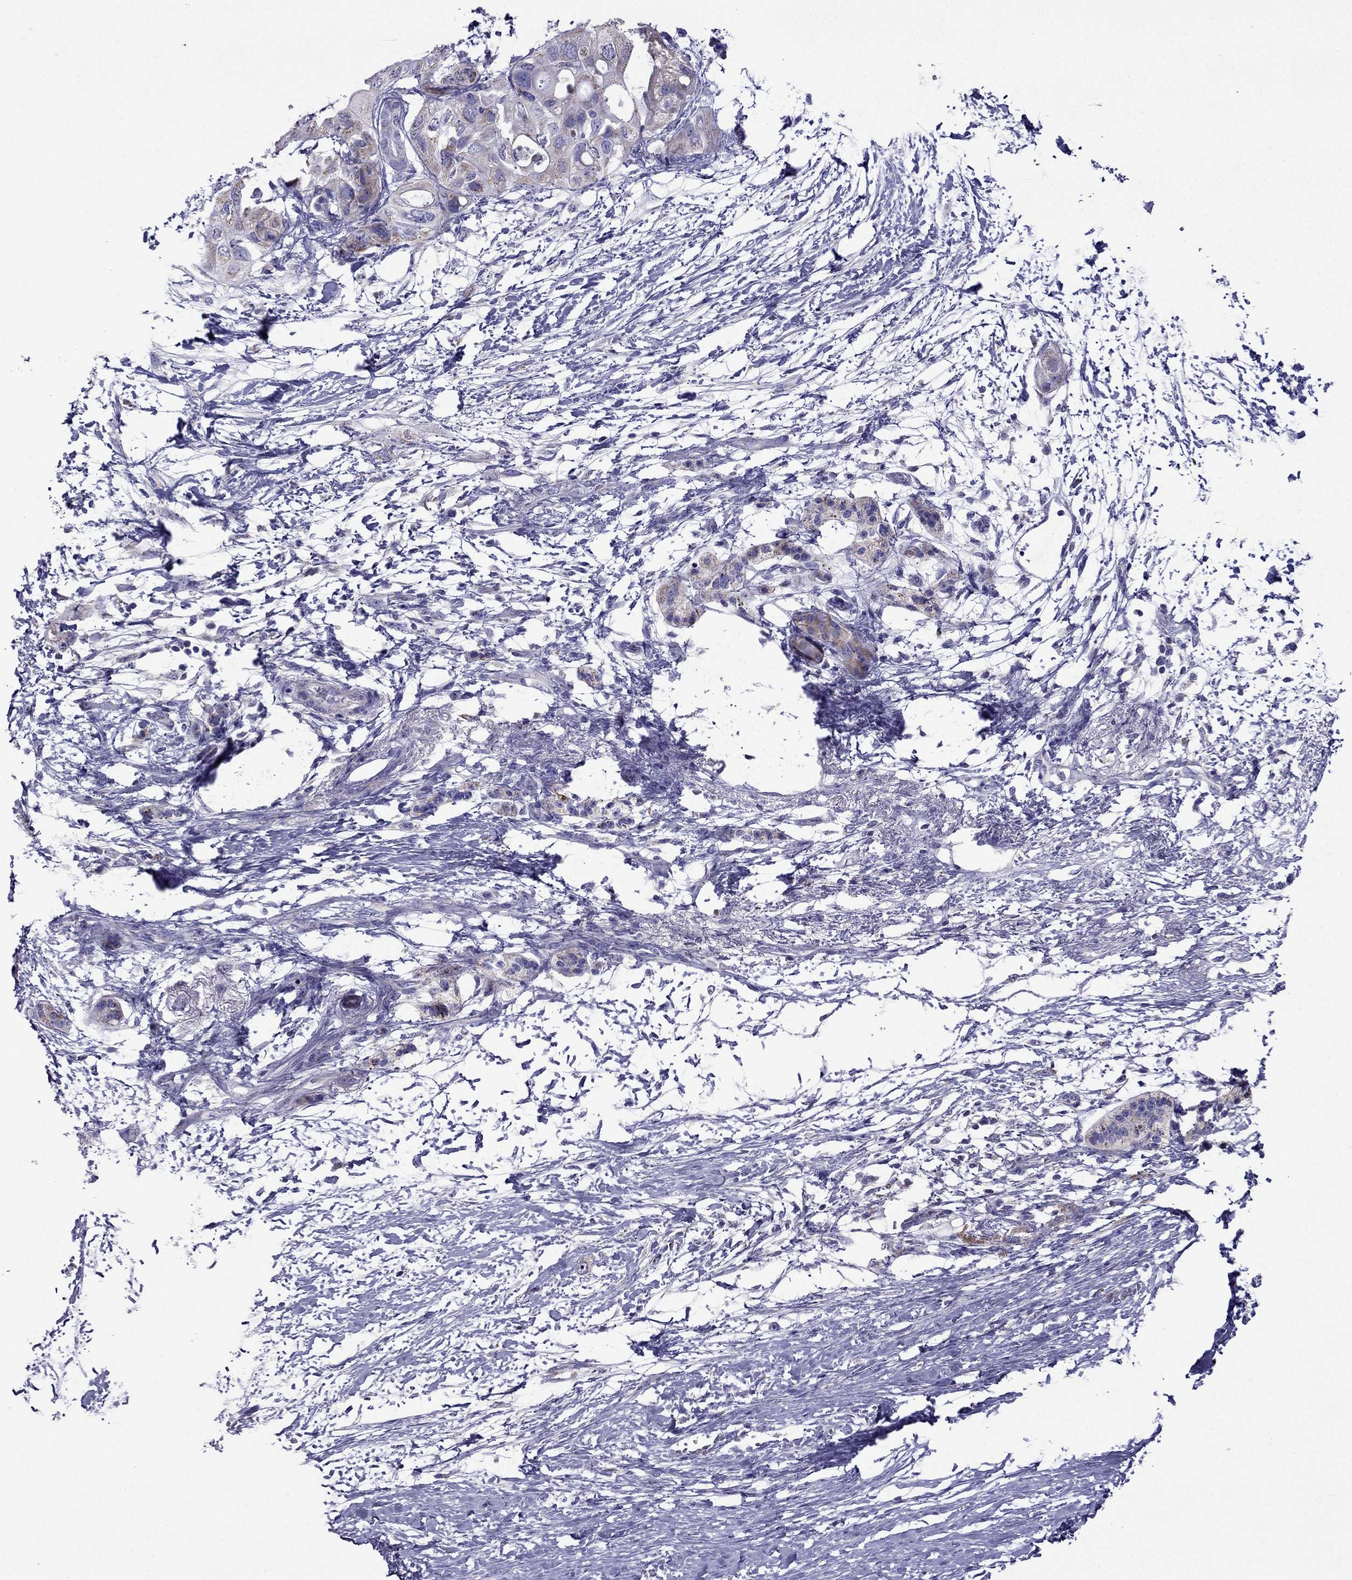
{"staining": {"intensity": "weak", "quantity": ">75%", "location": "cytoplasmic/membranous"}, "tissue": "pancreatic cancer", "cell_type": "Tumor cells", "image_type": "cancer", "snomed": [{"axis": "morphology", "description": "Adenocarcinoma, NOS"}, {"axis": "topography", "description": "Pancreas"}], "caption": "Weak cytoplasmic/membranous staining for a protein is present in approximately >75% of tumor cells of pancreatic cancer (adenocarcinoma) using immunohistochemistry.", "gene": "DSC1", "patient": {"sex": "female", "age": 72}}